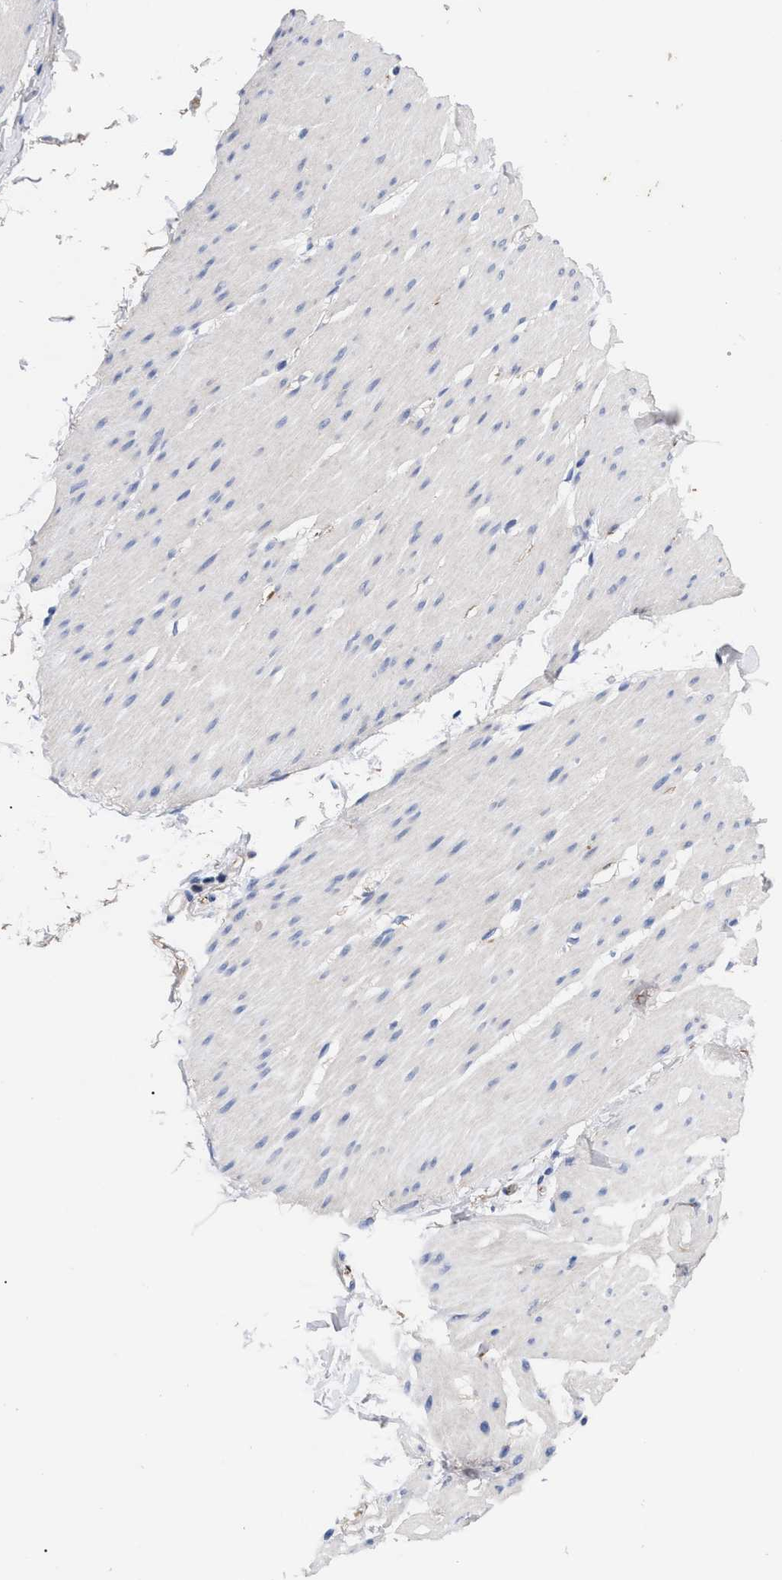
{"staining": {"intensity": "negative", "quantity": "none", "location": "none"}, "tissue": "smooth muscle", "cell_type": "Smooth muscle cells", "image_type": "normal", "snomed": [{"axis": "morphology", "description": "Normal tissue, NOS"}, {"axis": "topography", "description": "Smooth muscle"}, {"axis": "topography", "description": "Colon"}], "caption": "Protein analysis of unremarkable smooth muscle demonstrates no significant positivity in smooth muscle cells. The staining is performed using DAB brown chromogen with nuclei counter-stained in using hematoxylin.", "gene": "CCN5", "patient": {"sex": "male", "age": 67}}